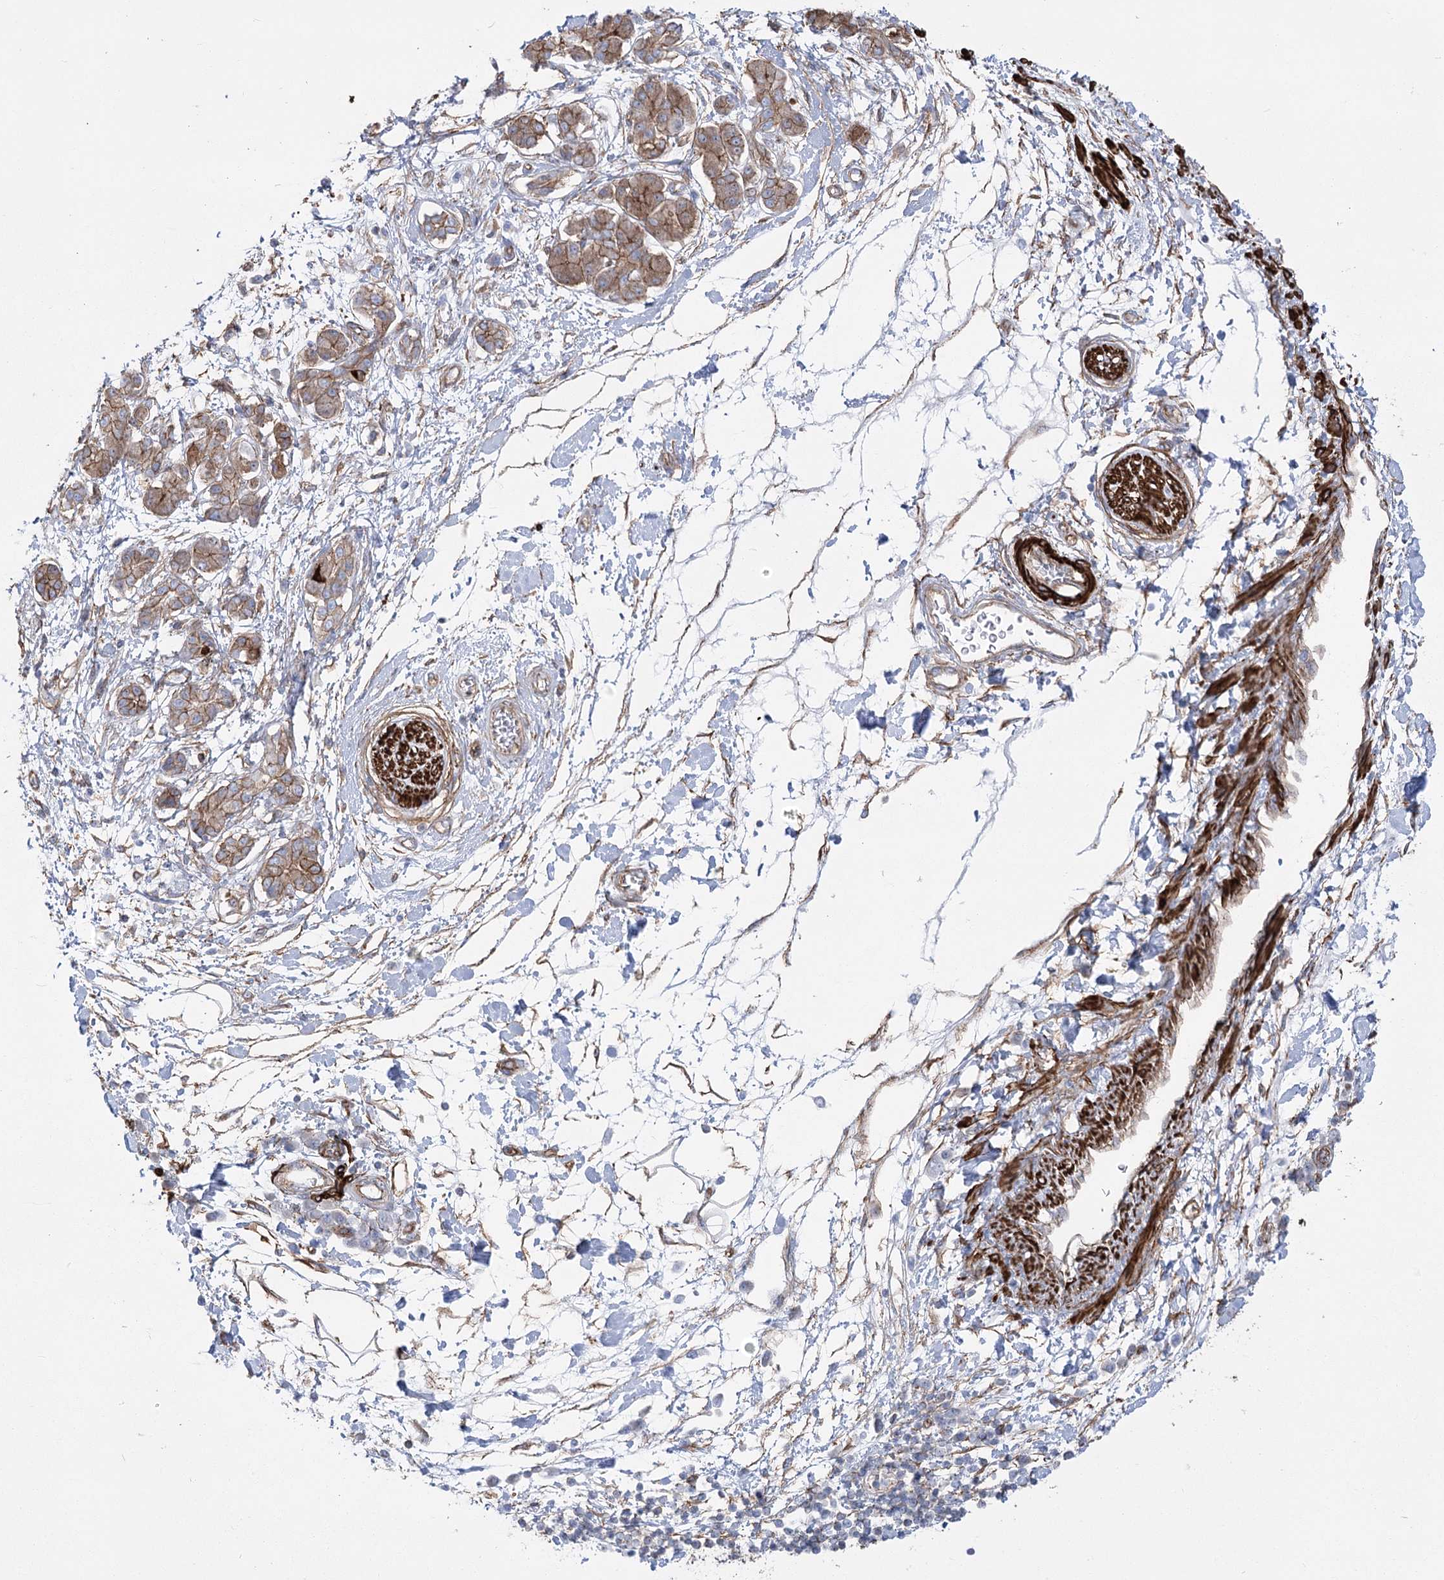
{"staining": {"intensity": "moderate", "quantity": ">75%", "location": "cytoplasmic/membranous"}, "tissue": "pancreatic cancer", "cell_type": "Tumor cells", "image_type": "cancer", "snomed": [{"axis": "morphology", "description": "Adenocarcinoma, NOS"}, {"axis": "topography", "description": "Pancreas"}], "caption": "Immunohistochemistry histopathology image of neoplastic tissue: pancreatic cancer stained using immunohistochemistry displays medium levels of moderate protein expression localized specifically in the cytoplasmic/membranous of tumor cells, appearing as a cytoplasmic/membranous brown color.", "gene": "PLEKHA5", "patient": {"sex": "female", "age": 61}}